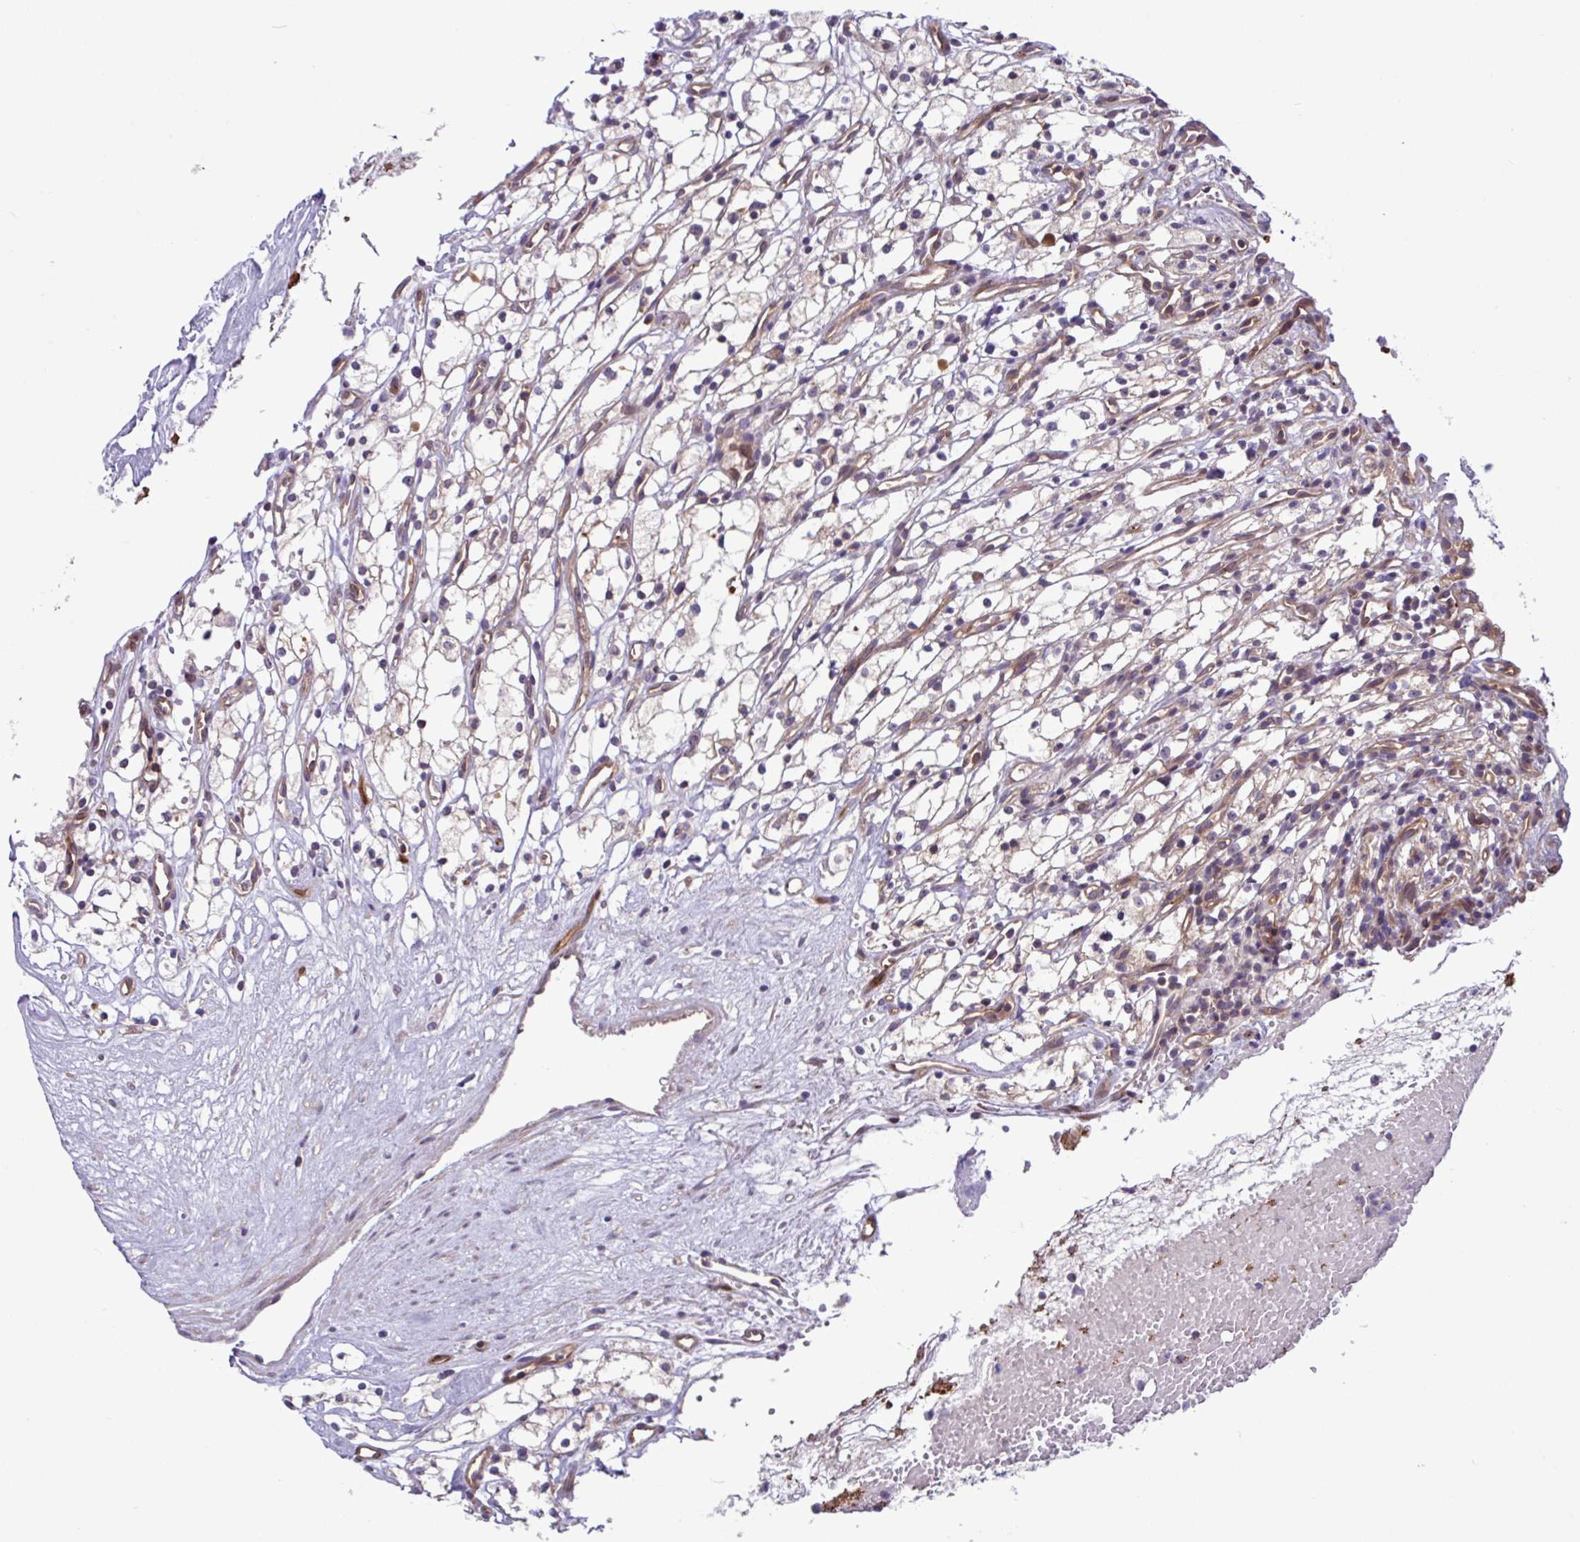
{"staining": {"intensity": "weak", "quantity": "<25%", "location": "cytoplasmic/membranous"}, "tissue": "renal cancer", "cell_type": "Tumor cells", "image_type": "cancer", "snomed": [{"axis": "morphology", "description": "Adenocarcinoma, NOS"}, {"axis": "topography", "description": "Kidney"}], "caption": "Human renal cancer stained for a protein using immunohistochemistry demonstrates no staining in tumor cells.", "gene": "B4GALNT4", "patient": {"sex": "male", "age": 59}}